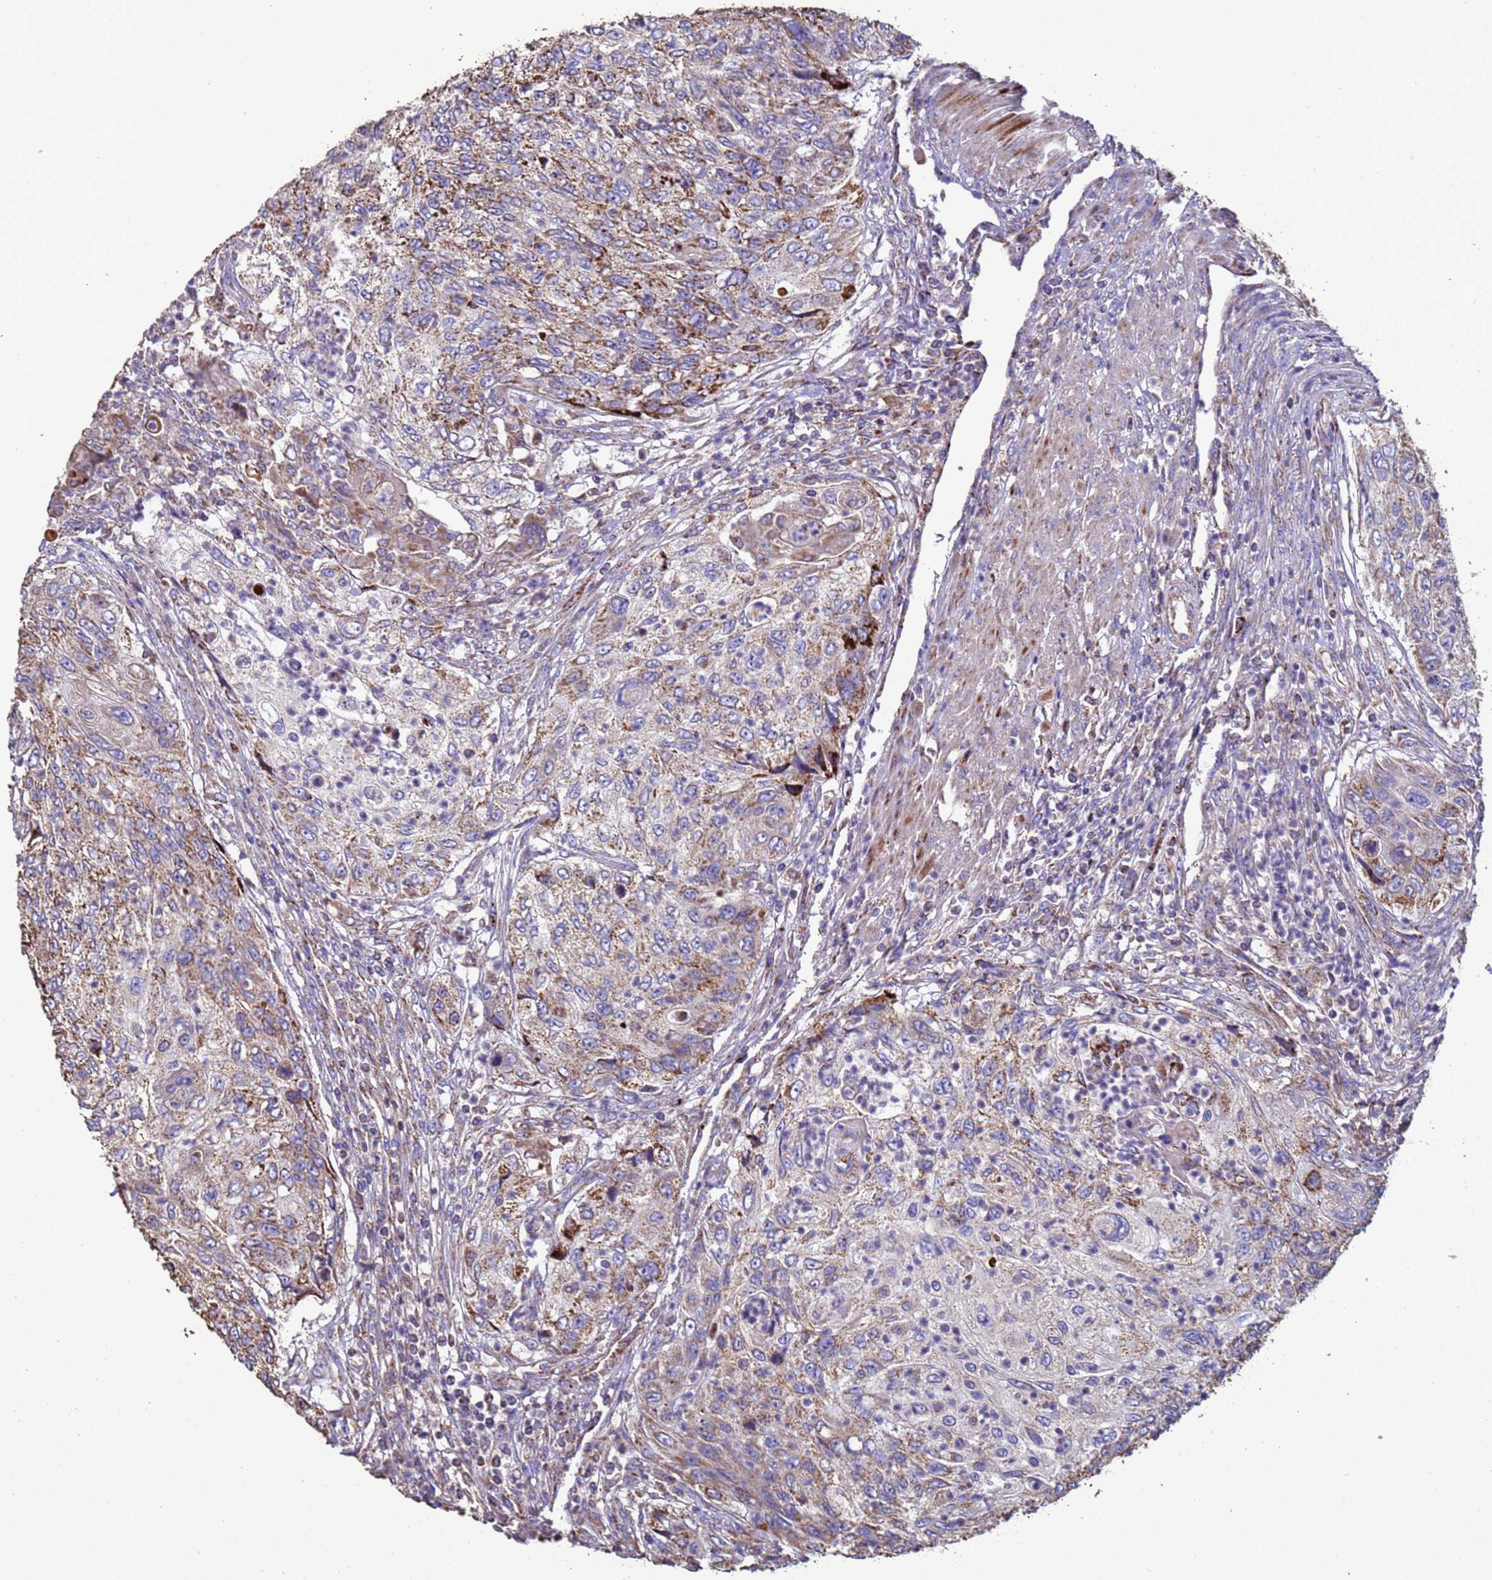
{"staining": {"intensity": "moderate", "quantity": "<25%", "location": "cytoplasmic/membranous"}, "tissue": "urothelial cancer", "cell_type": "Tumor cells", "image_type": "cancer", "snomed": [{"axis": "morphology", "description": "Urothelial carcinoma, High grade"}, {"axis": "topography", "description": "Urinary bladder"}], "caption": "High-magnification brightfield microscopy of urothelial cancer stained with DAB (brown) and counterstained with hematoxylin (blue). tumor cells exhibit moderate cytoplasmic/membranous expression is appreciated in about<25% of cells.", "gene": "ZNFX1", "patient": {"sex": "female", "age": 60}}